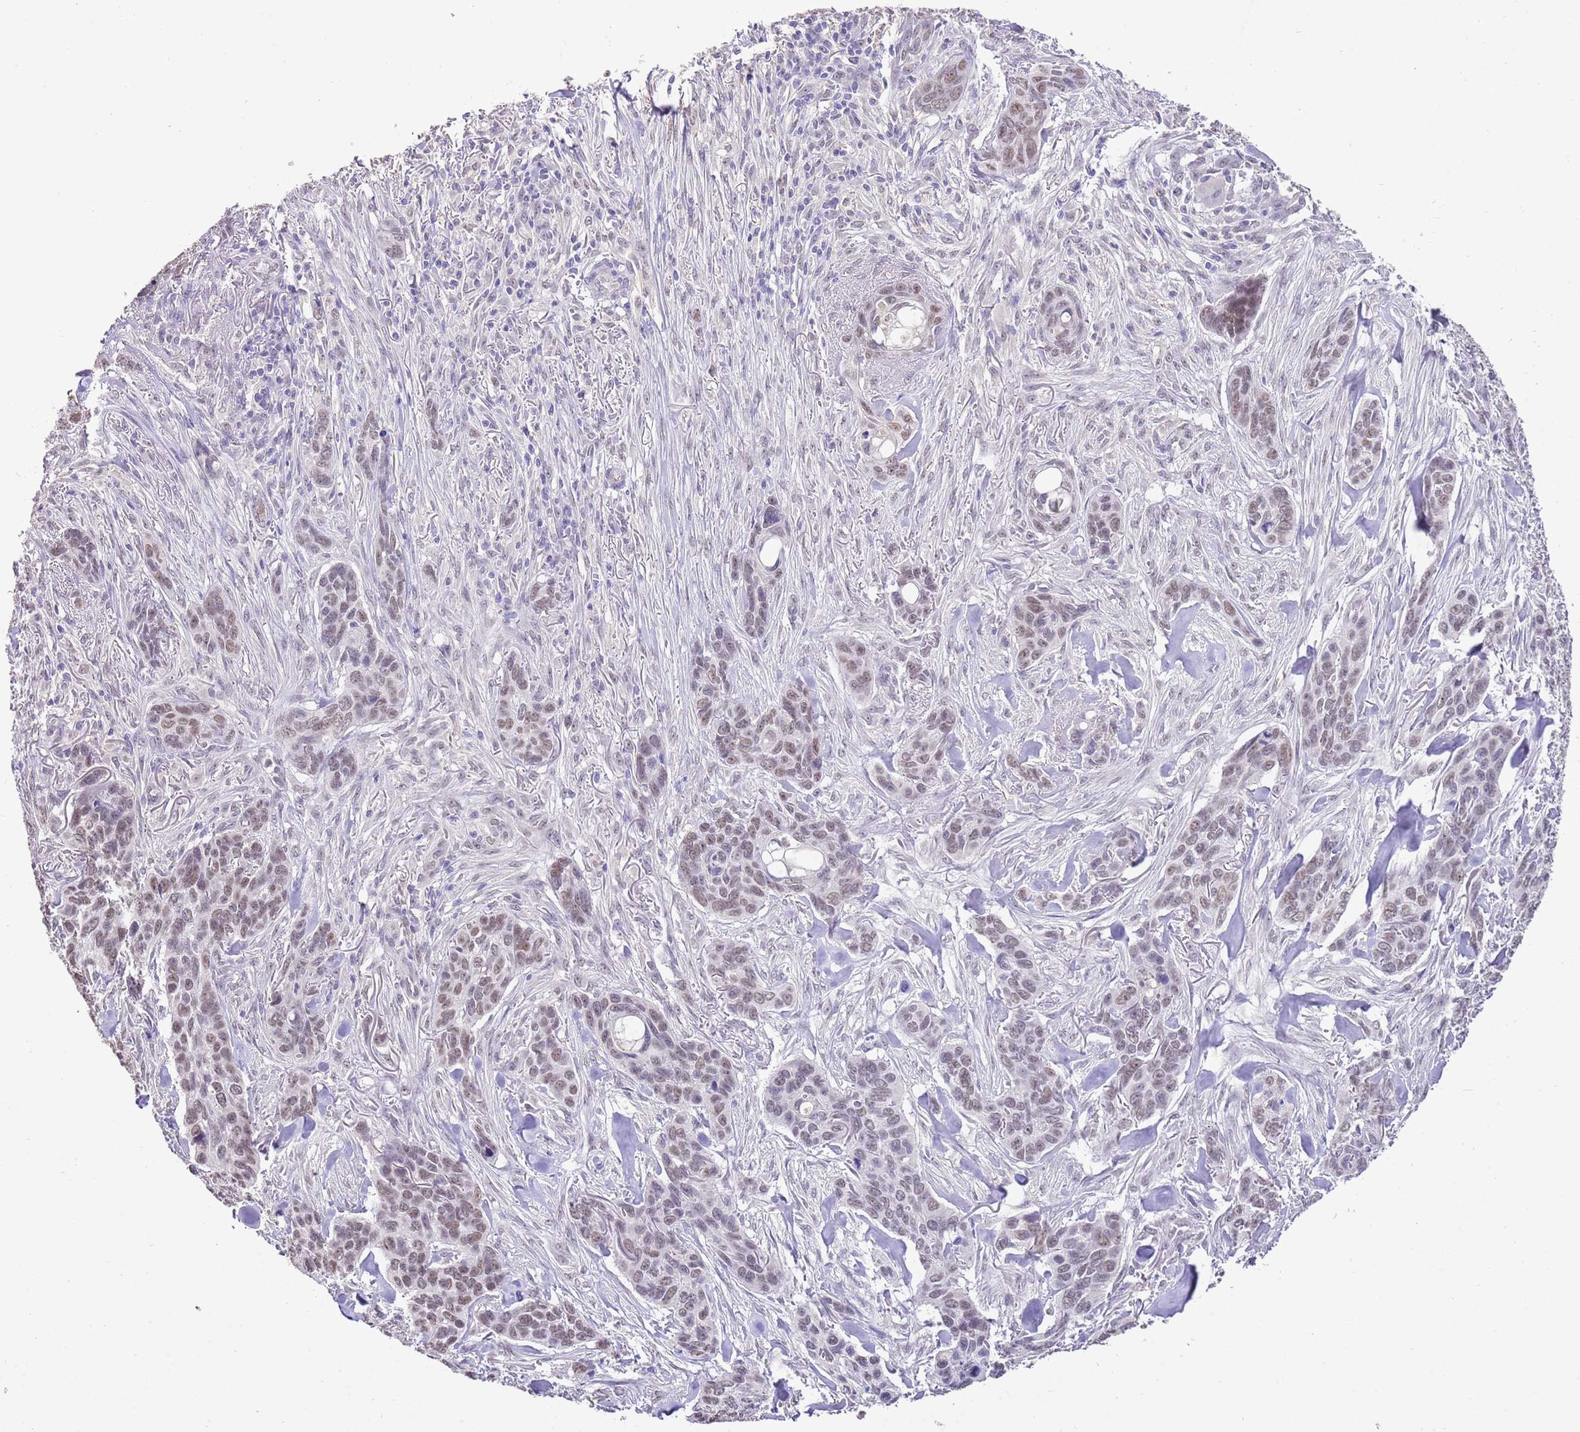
{"staining": {"intensity": "moderate", "quantity": ">75%", "location": "nuclear"}, "tissue": "skin cancer", "cell_type": "Tumor cells", "image_type": "cancer", "snomed": [{"axis": "morphology", "description": "Basal cell carcinoma"}, {"axis": "topography", "description": "Skin"}], "caption": "There is medium levels of moderate nuclear positivity in tumor cells of skin cancer, as demonstrated by immunohistochemical staining (brown color).", "gene": "IZUMO4", "patient": {"sex": "male", "age": 86}}